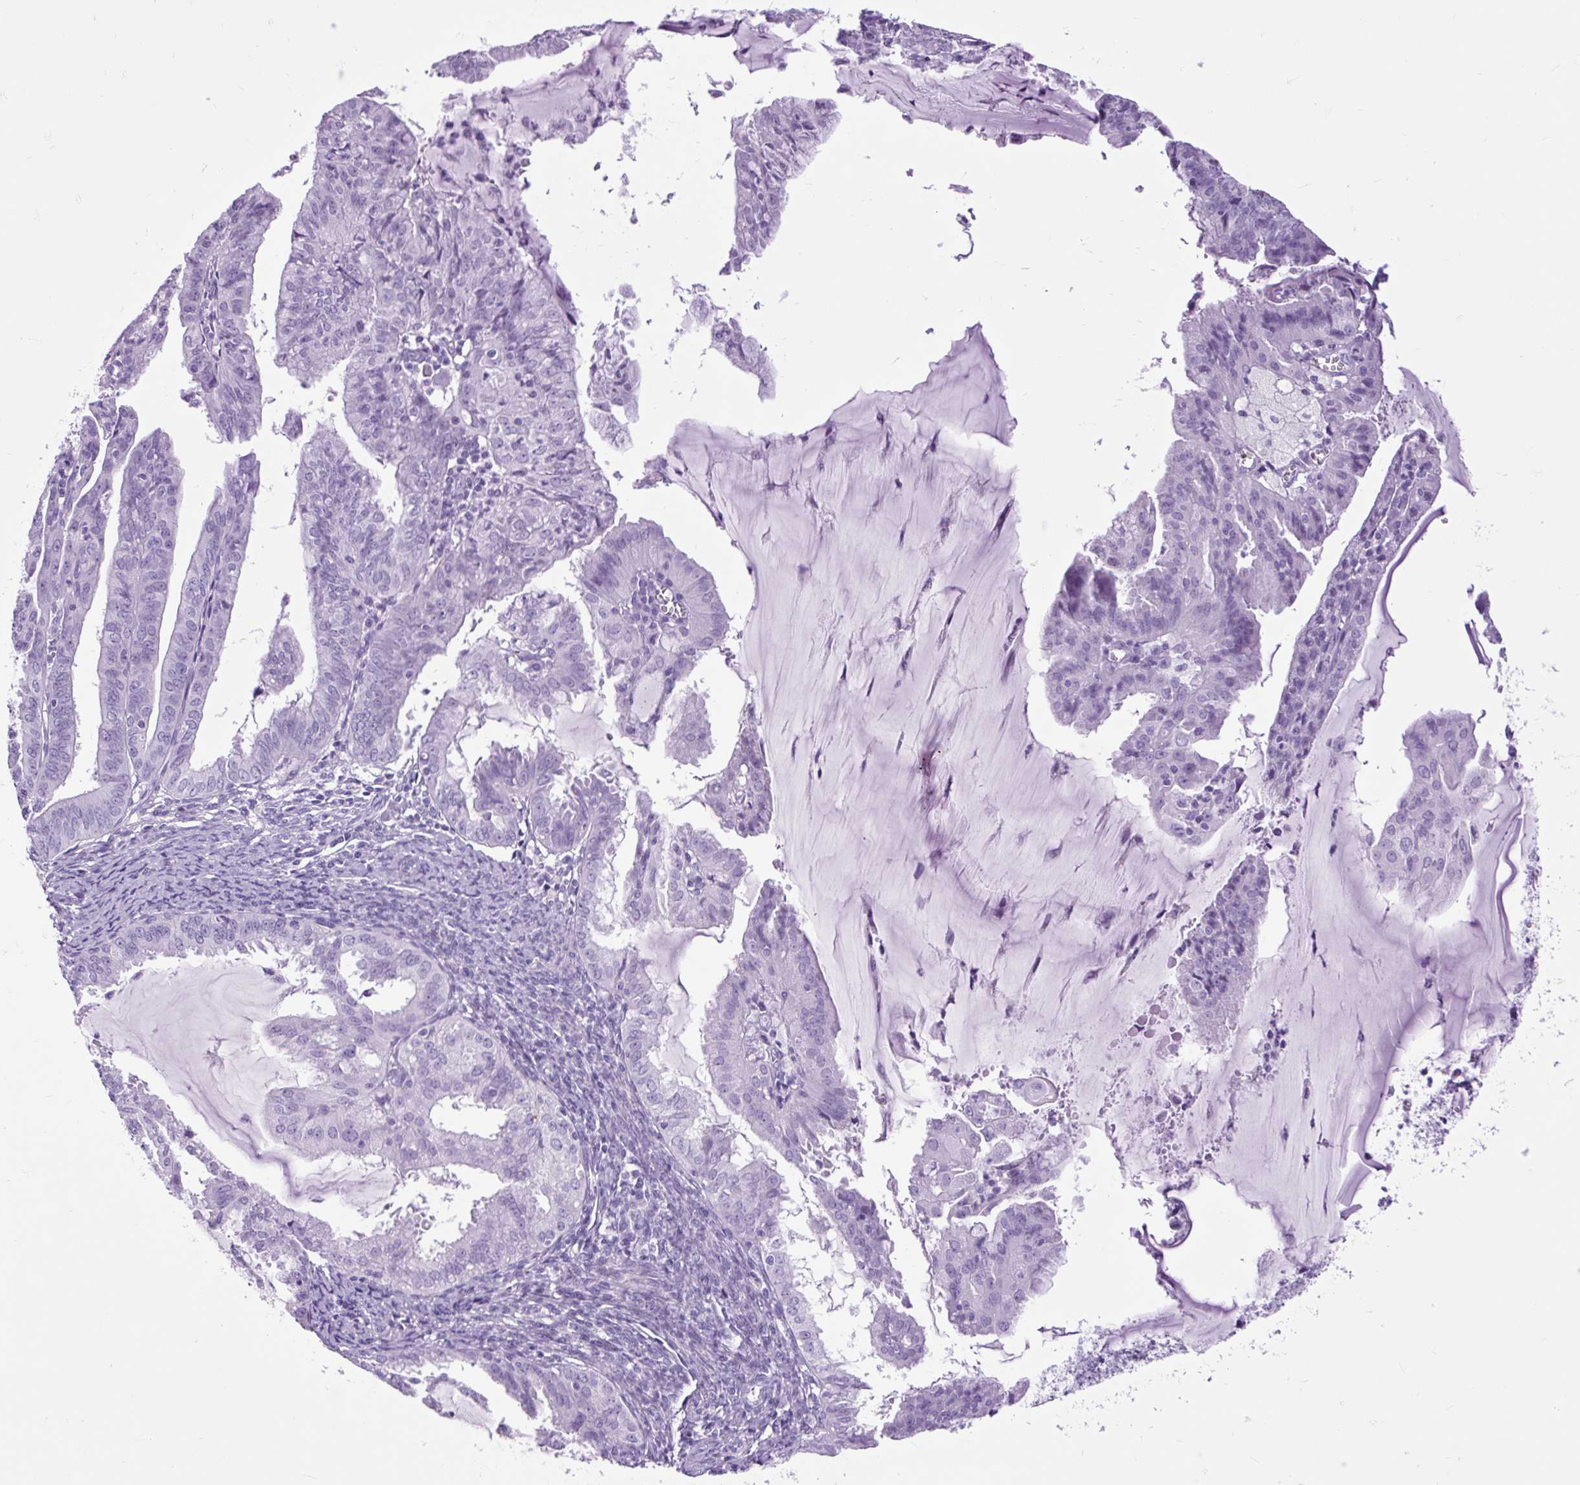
{"staining": {"intensity": "negative", "quantity": "none", "location": "none"}, "tissue": "endometrial cancer", "cell_type": "Tumor cells", "image_type": "cancer", "snomed": [{"axis": "morphology", "description": "Adenocarcinoma, NOS"}, {"axis": "topography", "description": "Endometrium"}], "caption": "This histopathology image is of endometrial cancer (adenocarcinoma) stained with immunohistochemistry to label a protein in brown with the nuclei are counter-stained blue. There is no positivity in tumor cells. (DAB immunohistochemistry with hematoxylin counter stain).", "gene": "DPP6", "patient": {"sex": "female", "age": 70}}